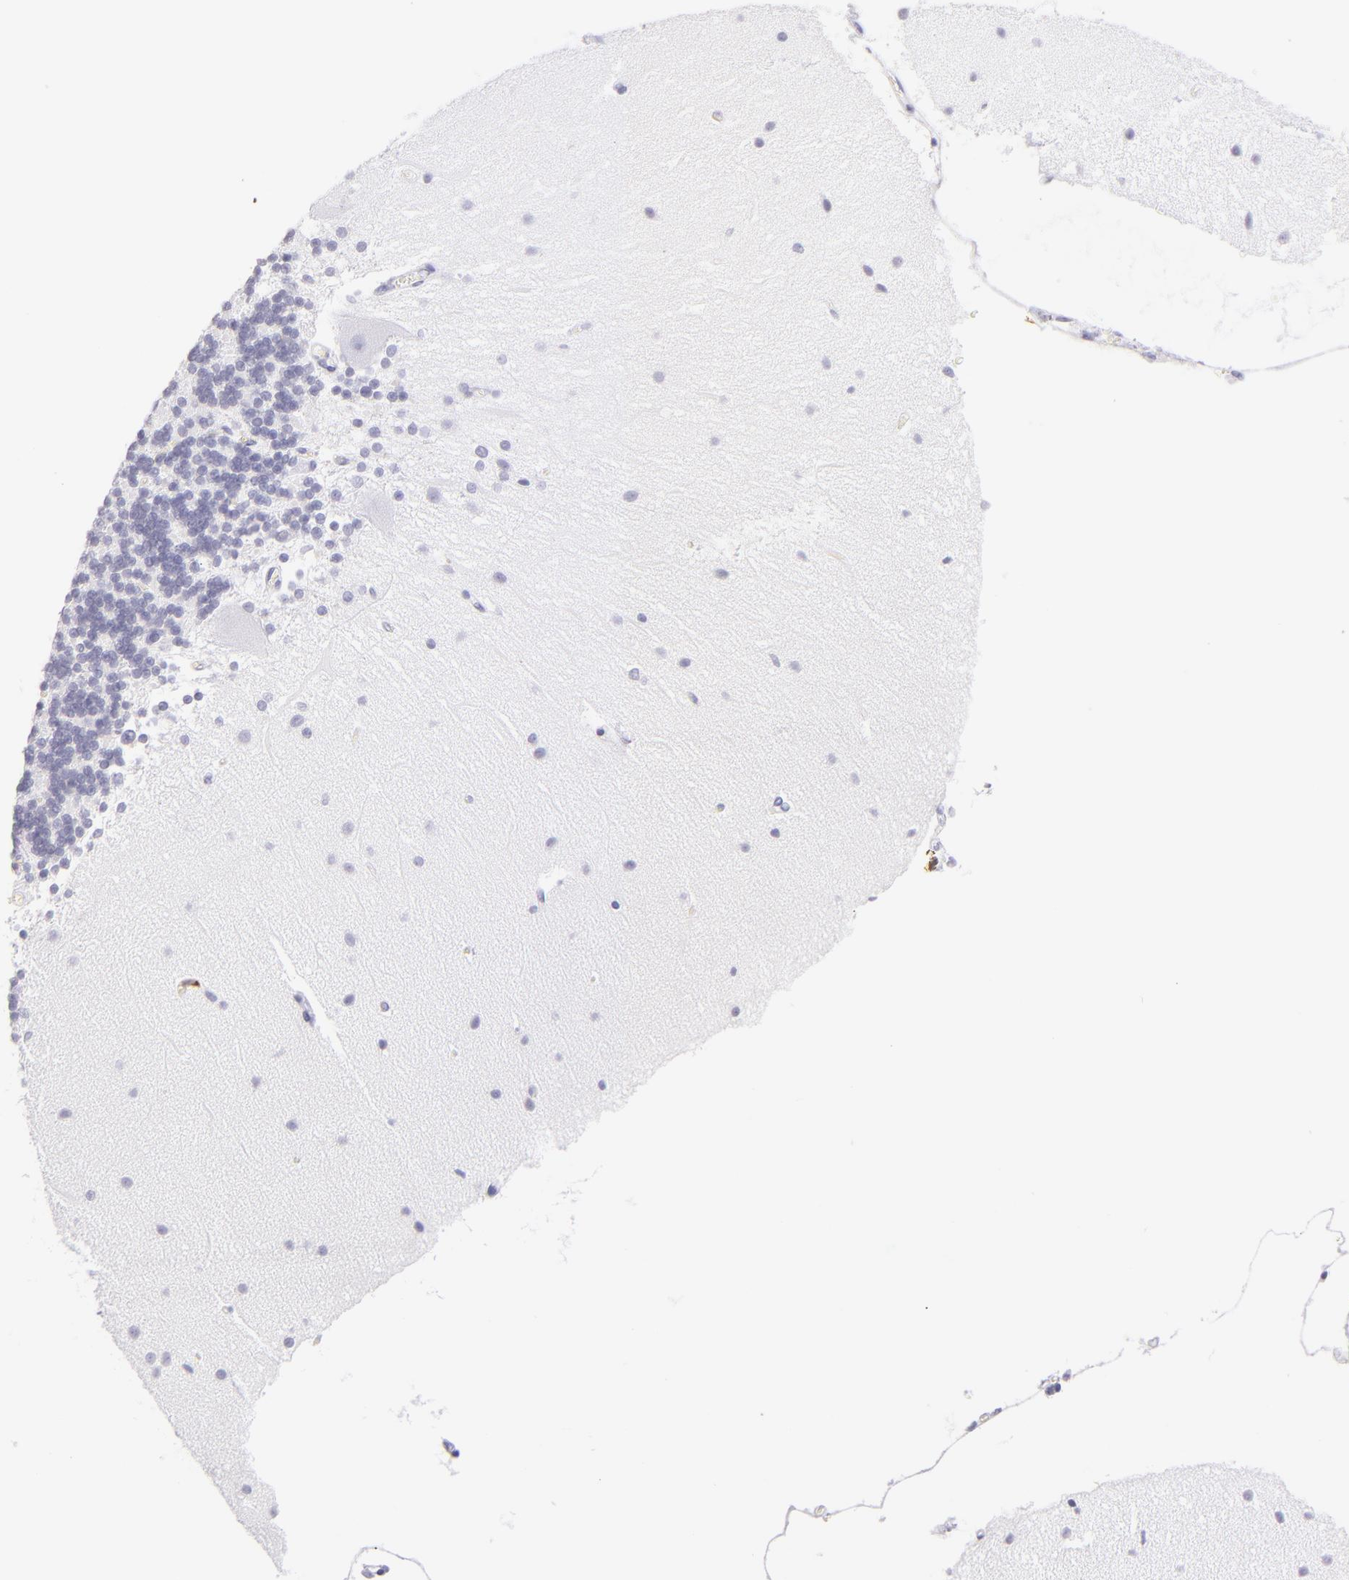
{"staining": {"intensity": "negative", "quantity": "none", "location": "none"}, "tissue": "cerebellum", "cell_type": "Cells in granular layer", "image_type": "normal", "snomed": [{"axis": "morphology", "description": "Normal tissue, NOS"}, {"axis": "topography", "description": "Cerebellum"}], "caption": "This micrograph is of unremarkable cerebellum stained with immunohistochemistry (IHC) to label a protein in brown with the nuclei are counter-stained blue. There is no staining in cells in granular layer. (DAB (3,3'-diaminobenzidine) immunohistochemistry (IHC) with hematoxylin counter stain).", "gene": "PRF1", "patient": {"sex": "female", "age": 54}}